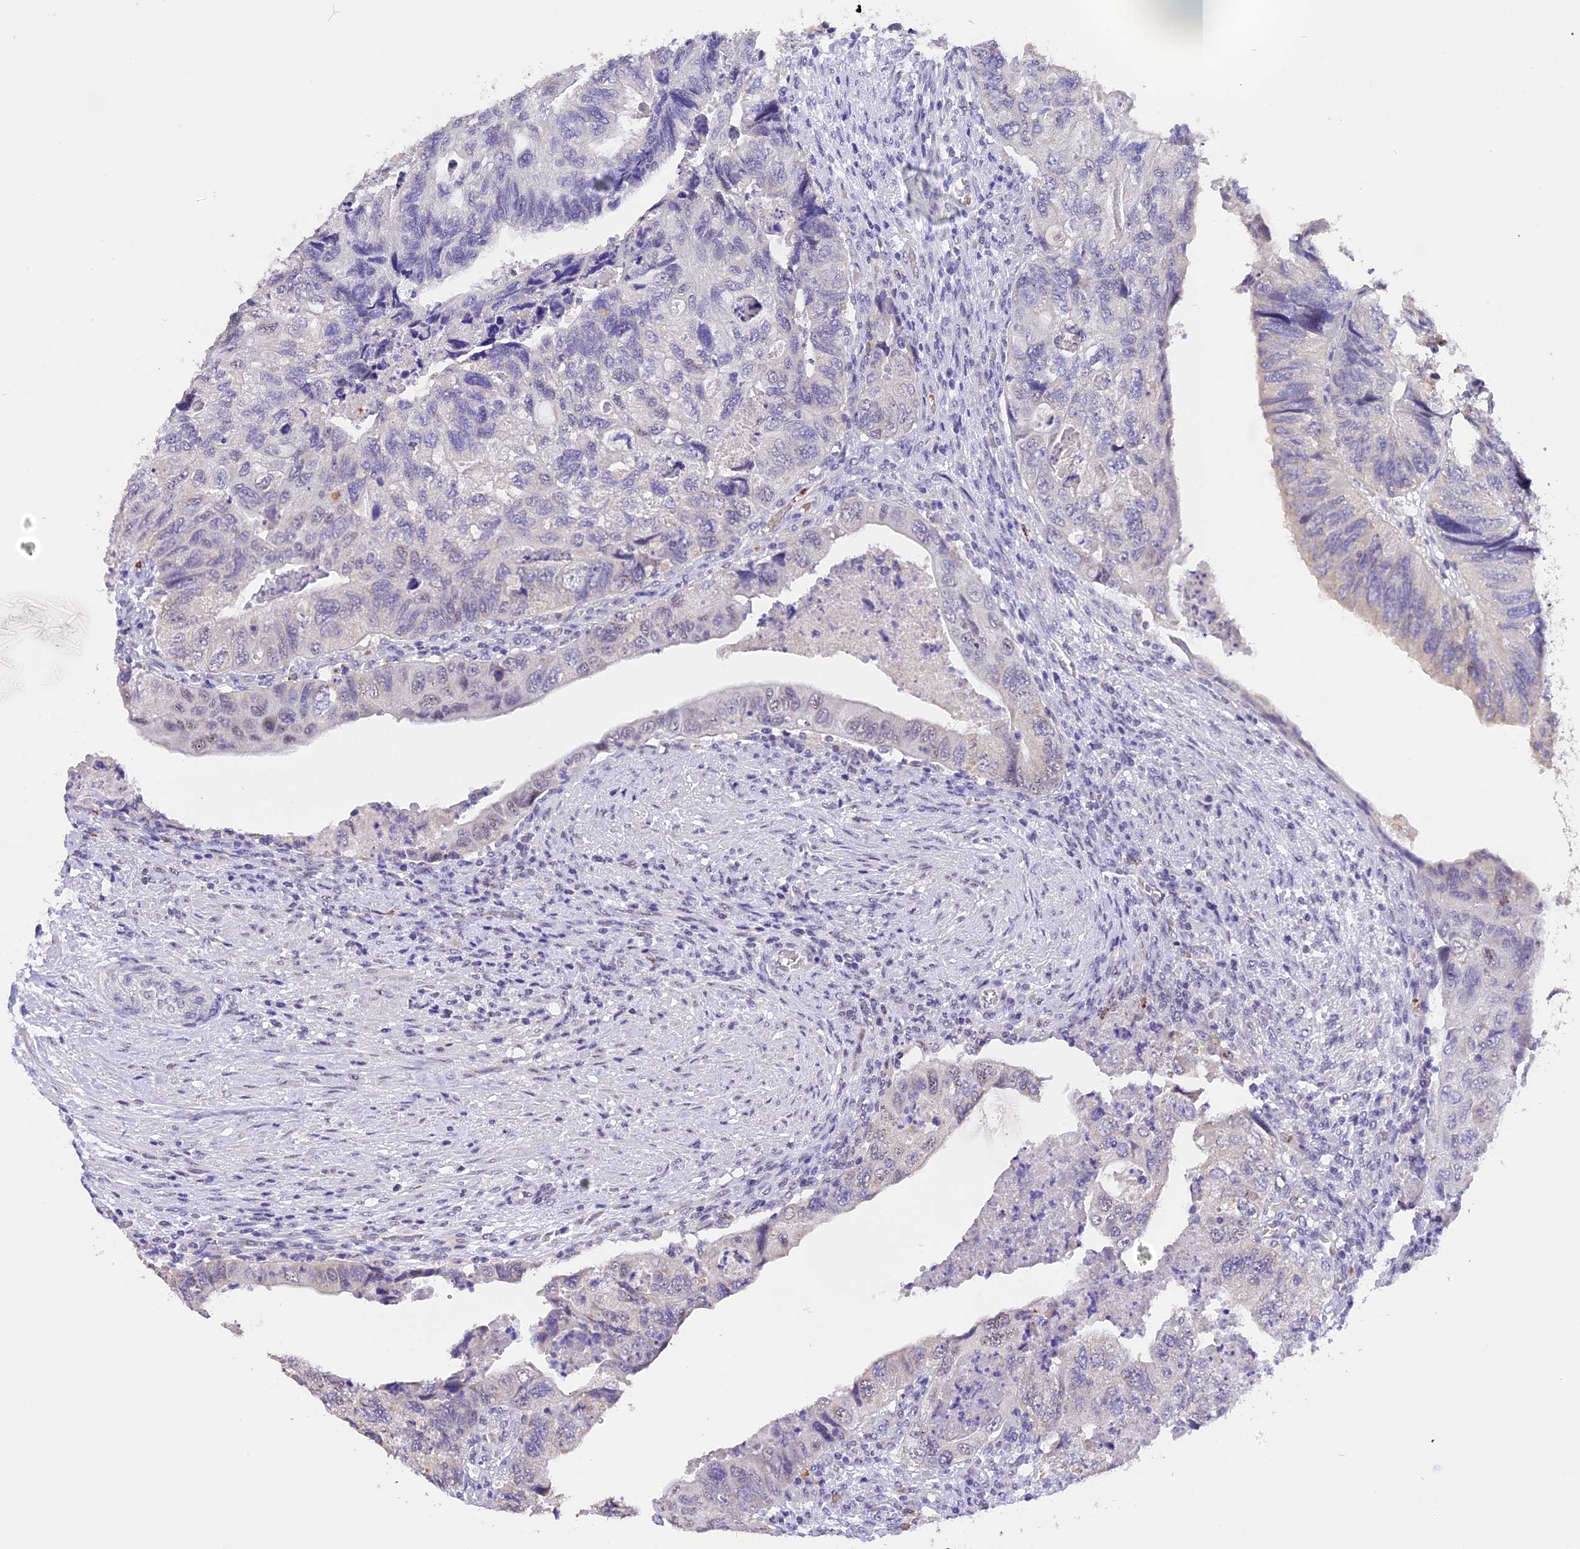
{"staining": {"intensity": "negative", "quantity": "none", "location": "none"}, "tissue": "colorectal cancer", "cell_type": "Tumor cells", "image_type": "cancer", "snomed": [{"axis": "morphology", "description": "Adenocarcinoma, NOS"}, {"axis": "topography", "description": "Rectum"}], "caption": "The histopathology image demonstrates no staining of tumor cells in colorectal cancer (adenocarcinoma).", "gene": "AHSP", "patient": {"sex": "male", "age": 63}}